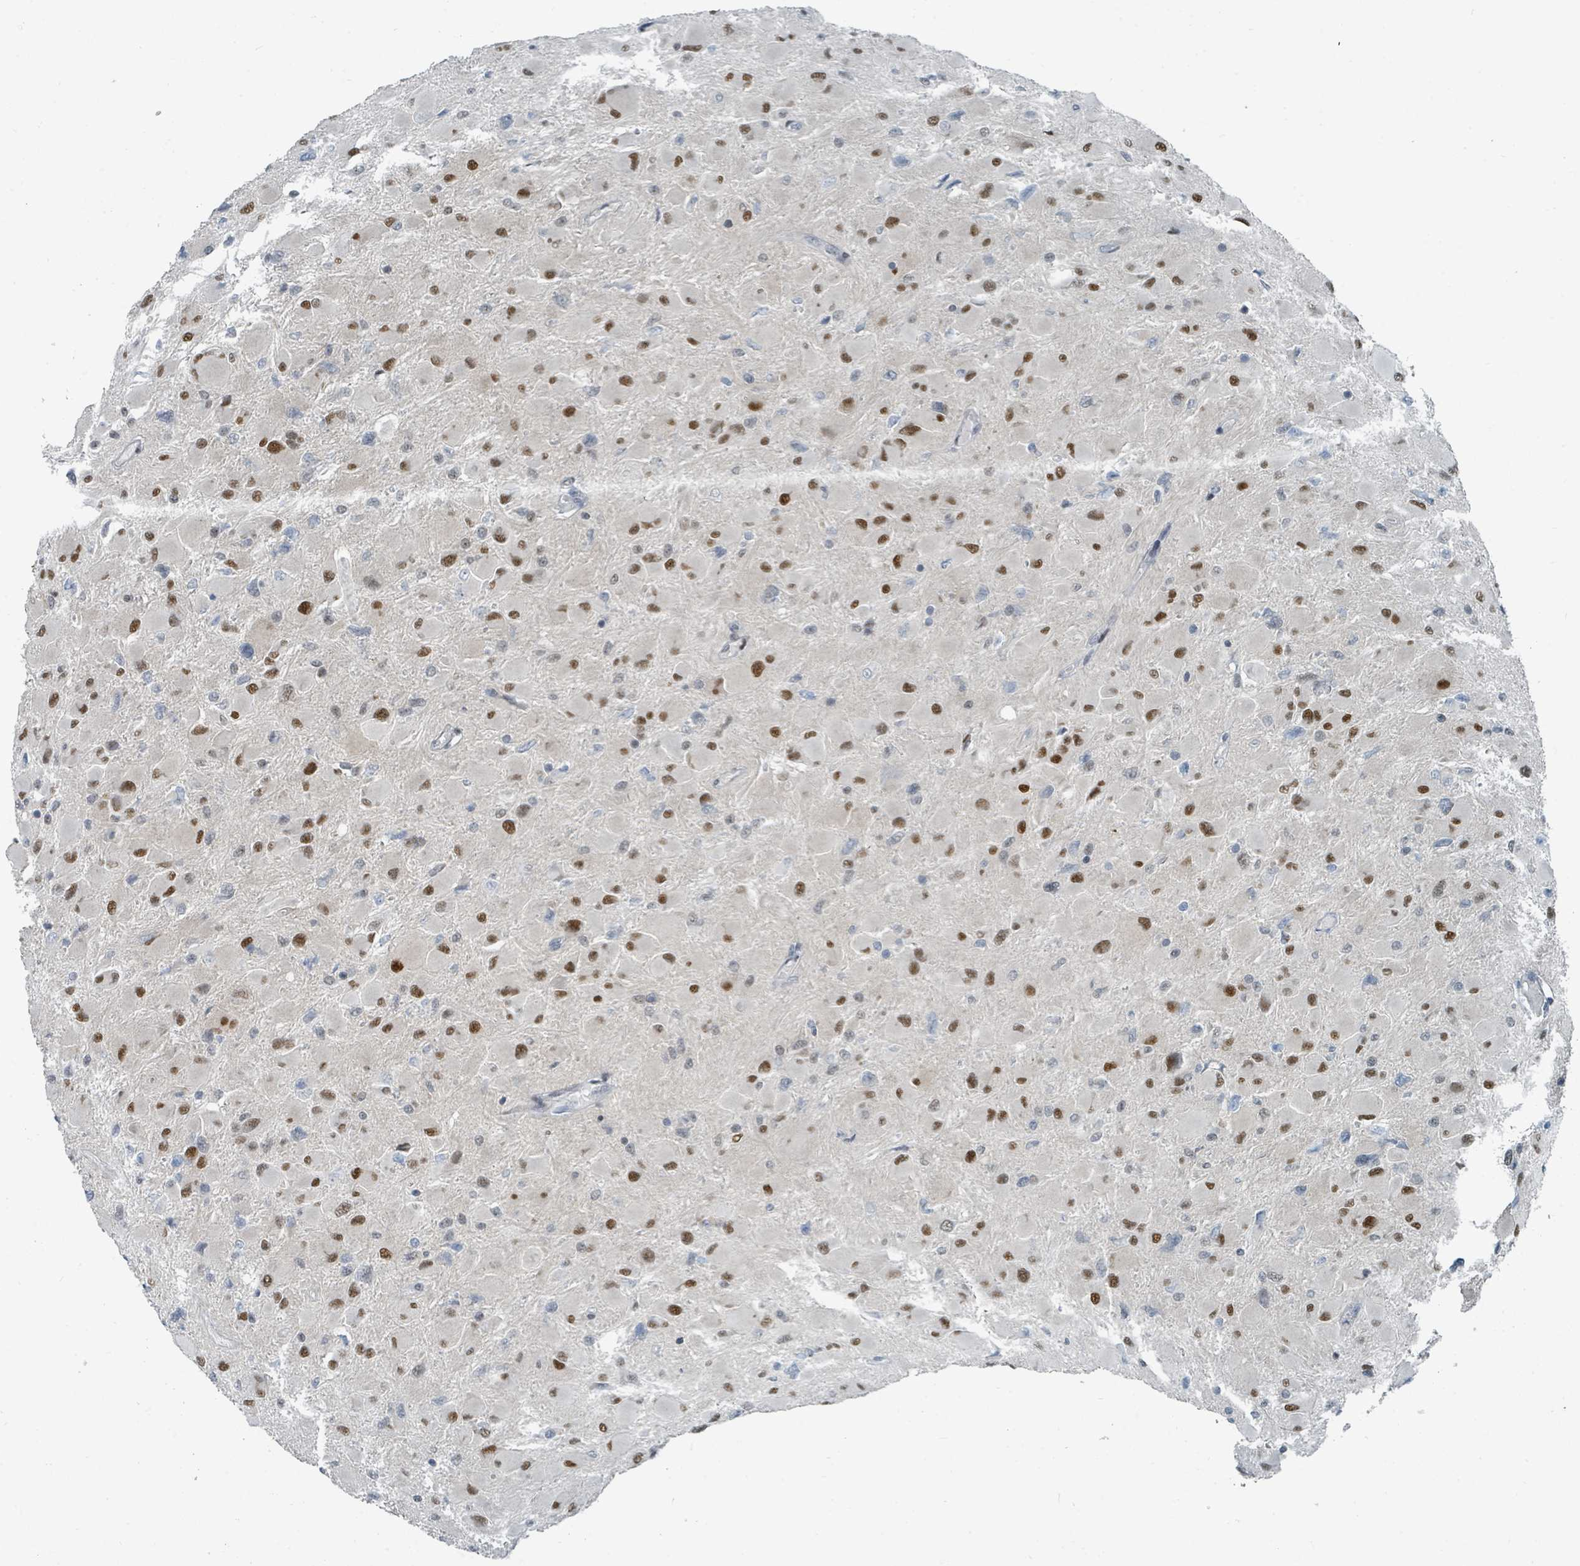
{"staining": {"intensity": "moderate", "quantity": "25%-75%", "location": "nuclear"}, "tissue": "glioma", "cell_type": "Tumor cells", "image_type": "cancer", "snomed": [{"axis": "morphology", "description": "Glioma, malignant, High grade"}, {"axis": "topography", "description": "Cerebral cortex"}], "caption": "Glioma tissue demonstrates moderate nuclear staining in approximately 25%-75% of tumor cells", "gene": "UCK1", "patient": {"sex": "female", "age": 36}}